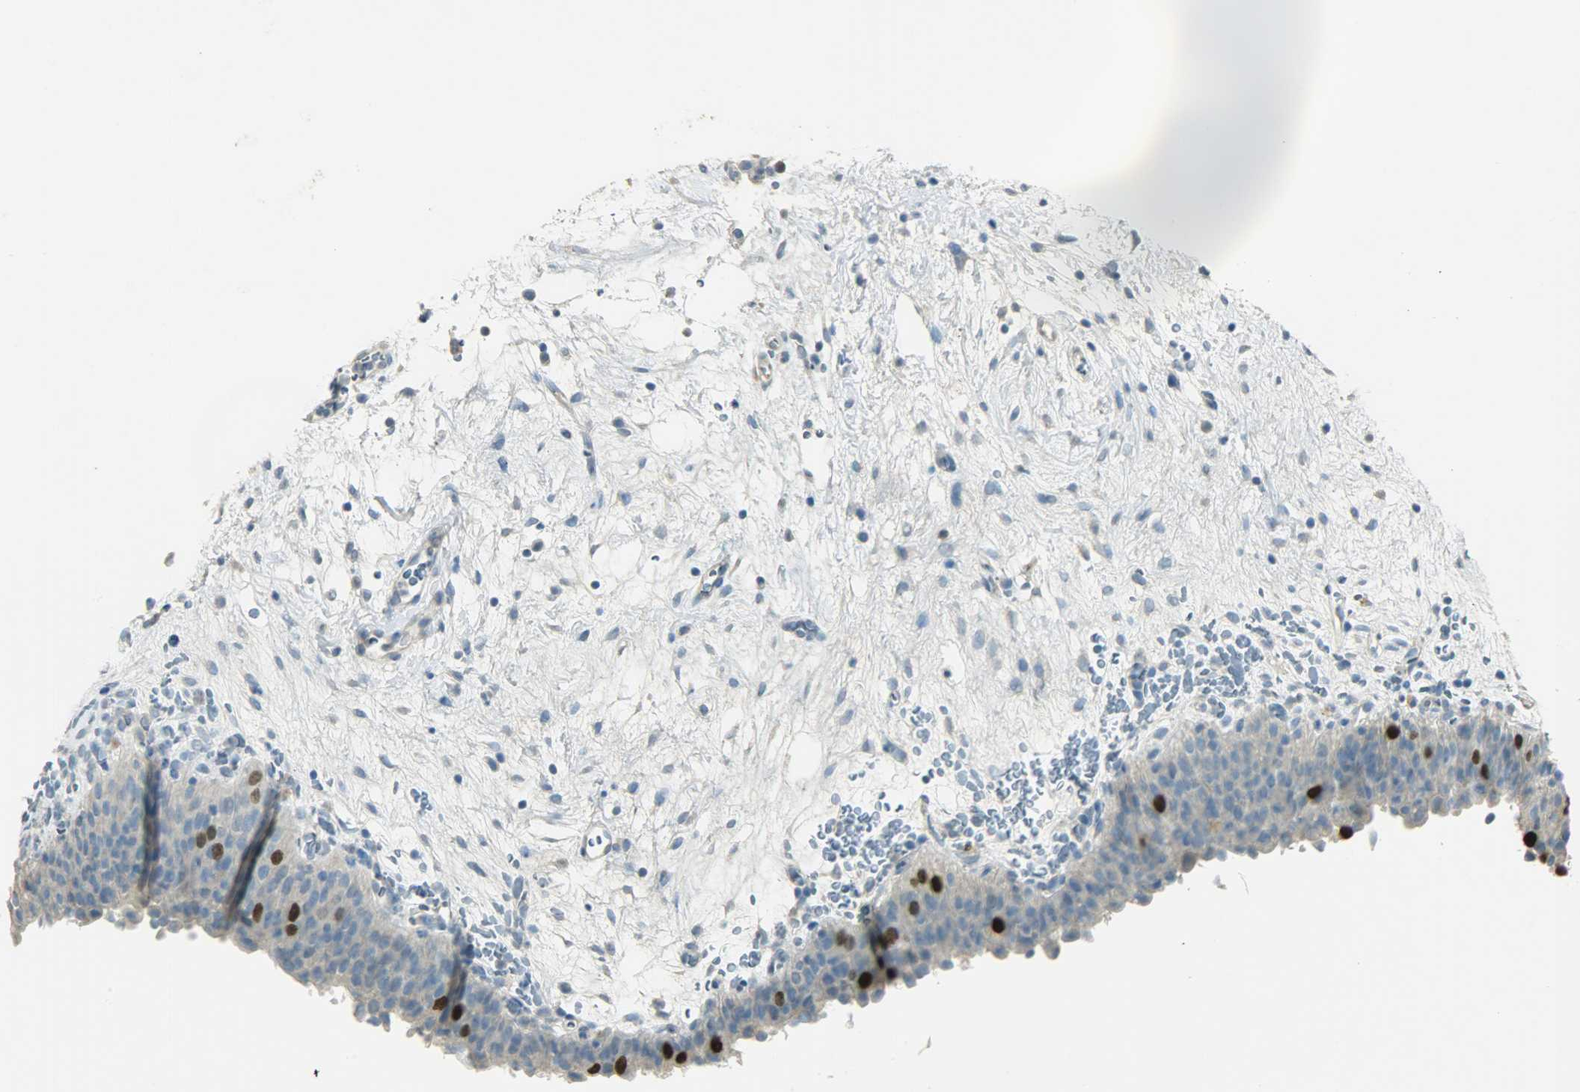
{"staining": {"intensity": "strong", "quantity": "<25%", "location": "cytoplasmic/membranous,nuclear"}, "tissue": "urinary bladder", "cell_type": "Urothelial cells", "image_type": "normal", "snomed": [{"axis": "morphology", "description": "Normal tissue, NOS"}, {"axis": "morphology", "description": "Dysplasia, NOS"}, {"axis": "topography", "description": "Urinary bladder"}], "caption": "Benign urinary bladder exhibits strong cytoplasmic/membranous,nuclear staining in about <25% of urothelial cells, visualized by immunohistochemistry. (DAB IHC, brown staining for protein, blue staining for nuclei).", "gene": "TPX2", "patient": {"sex": "male", "age": 35}}